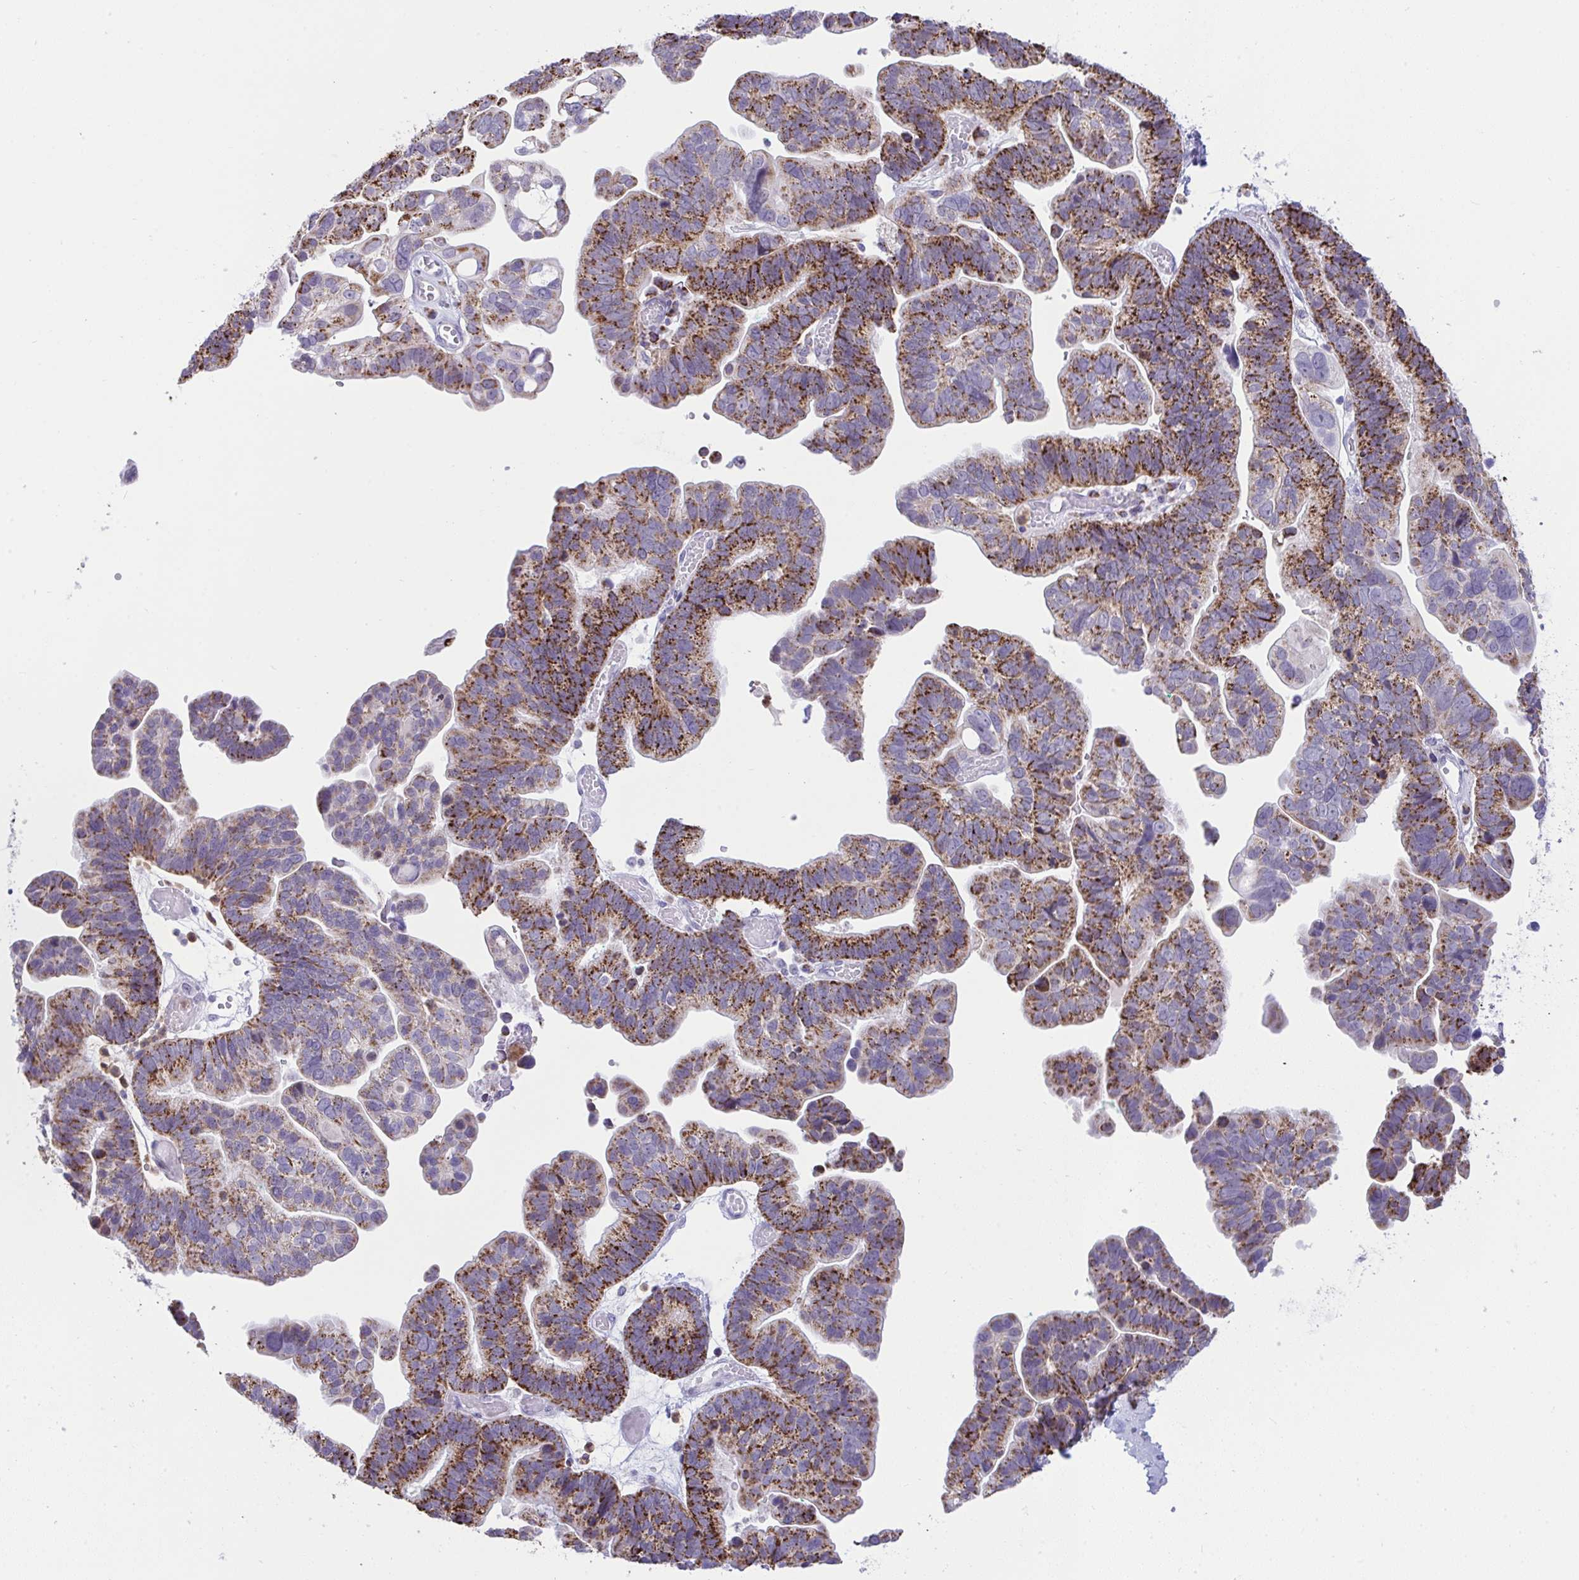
{"staining": {"intensity": "strong", "quantity": "25%-75%", "location": "cytoplasmic/membranous"}, "tissue": "ovarian cancer", "cell_type": "Tumor cells", "image_type": "cancer", "snomed": [{"axis": "morphology", "description": "Cystadenocarcinoma, serous, NOS"}, {"axis": "topography", "description": "Ovary"}], "caption": "Ovarian cancer stained for a protein displays strong cytoplasmic/membranous positivity in tumor cells. Nuclei are stained in blue.", "gene": "PLA2G12B", "patient": {"sex": "female", "age": 56}}